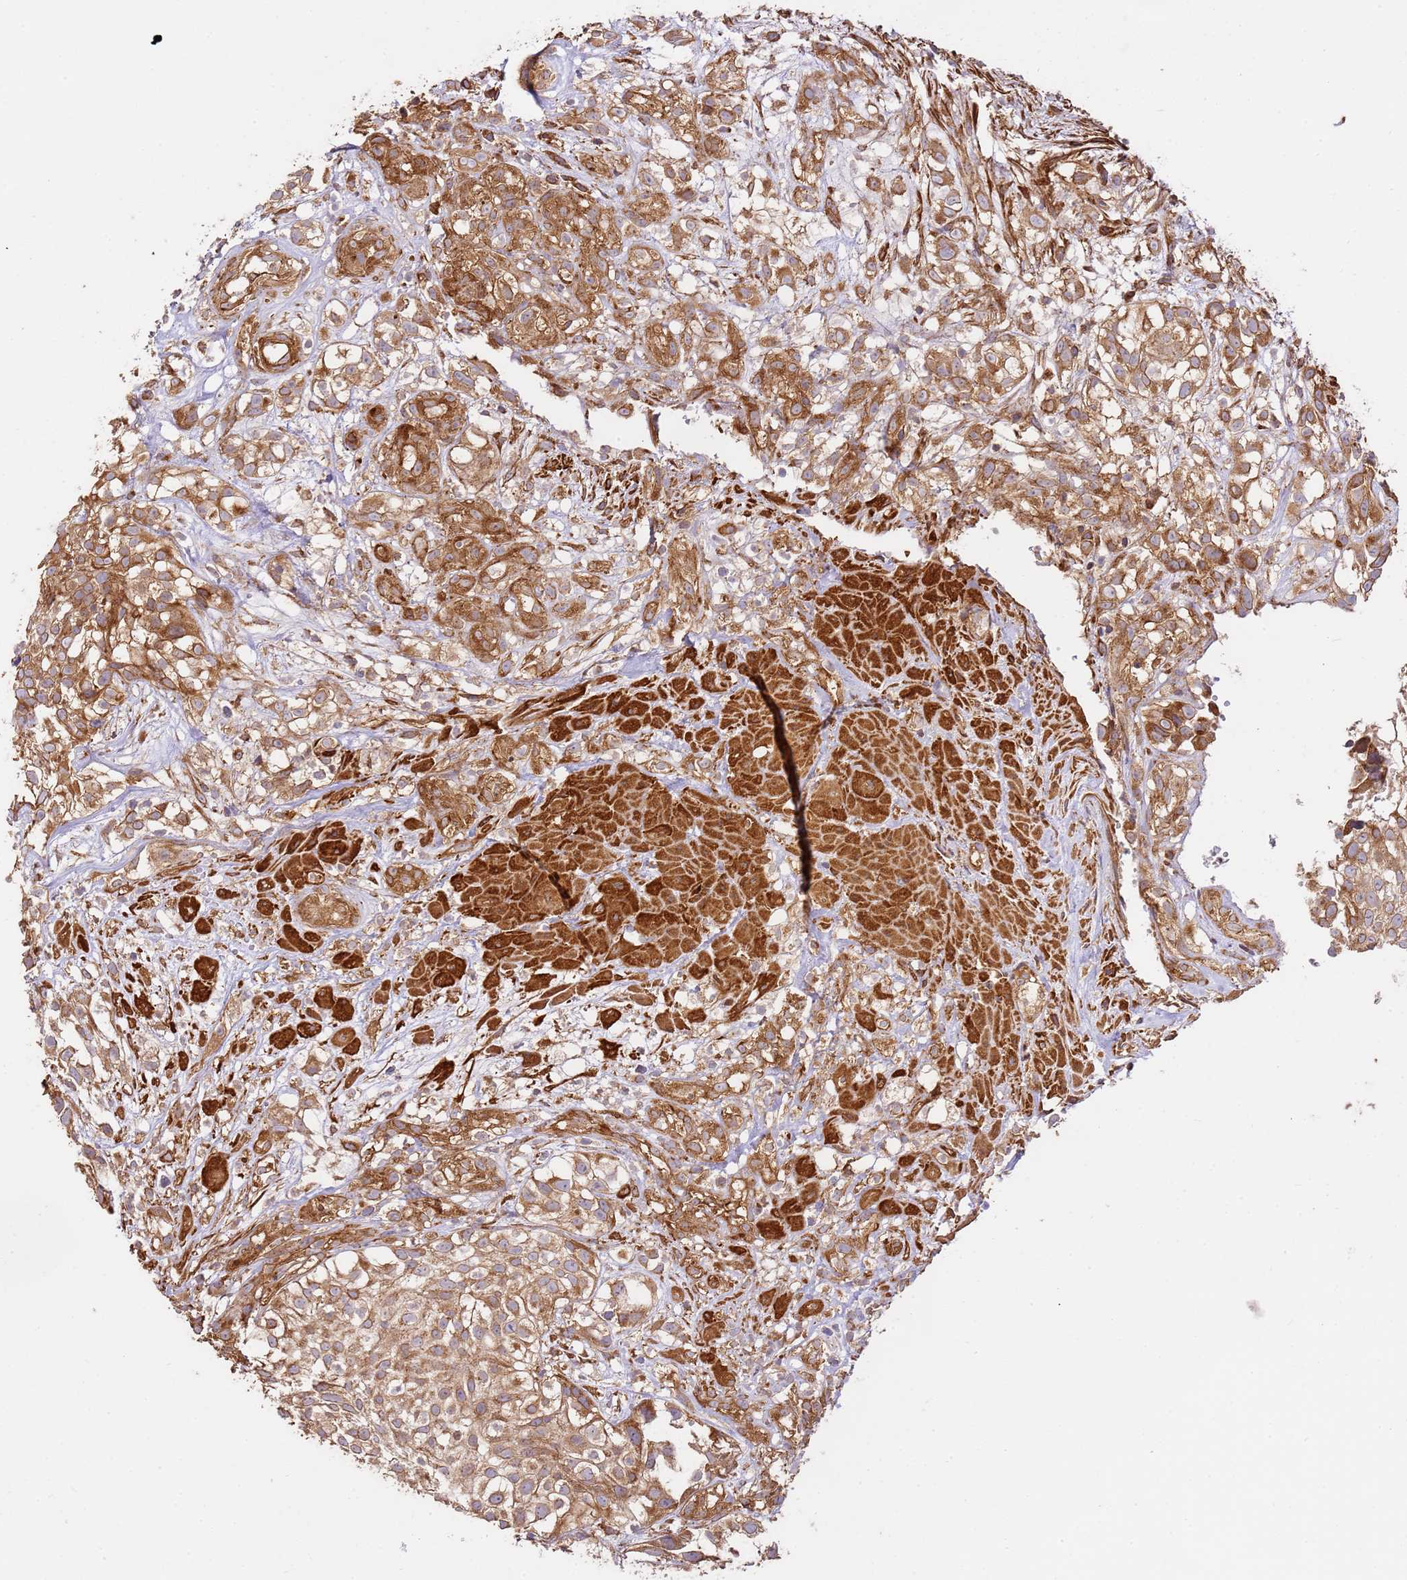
{"staining": {"intensity": "moderate", "quantity": ">75%", "location": "cytoplasmic/membranous"}, "tissue": "urothelial cancer", "cell_type": "Tumor cells", "image_type": "cancer", "snomed": [{"axis": "morphology", "description": "Urothelial carcinoma, High grade"}, {"axis": "topography", "description": "Urinary bladder"}], "caption": "This photomicrograph demonstrates urothelial carcinoma (high-grade) stained with IHC to label a protein in brown. The cytoplasmic/membranous of tumor cells show moderate positivity for the protein. Nuclei are counter-stained blue.", "gene": "ZBTB39", "patient": {"sex": "male", "age": 56}}